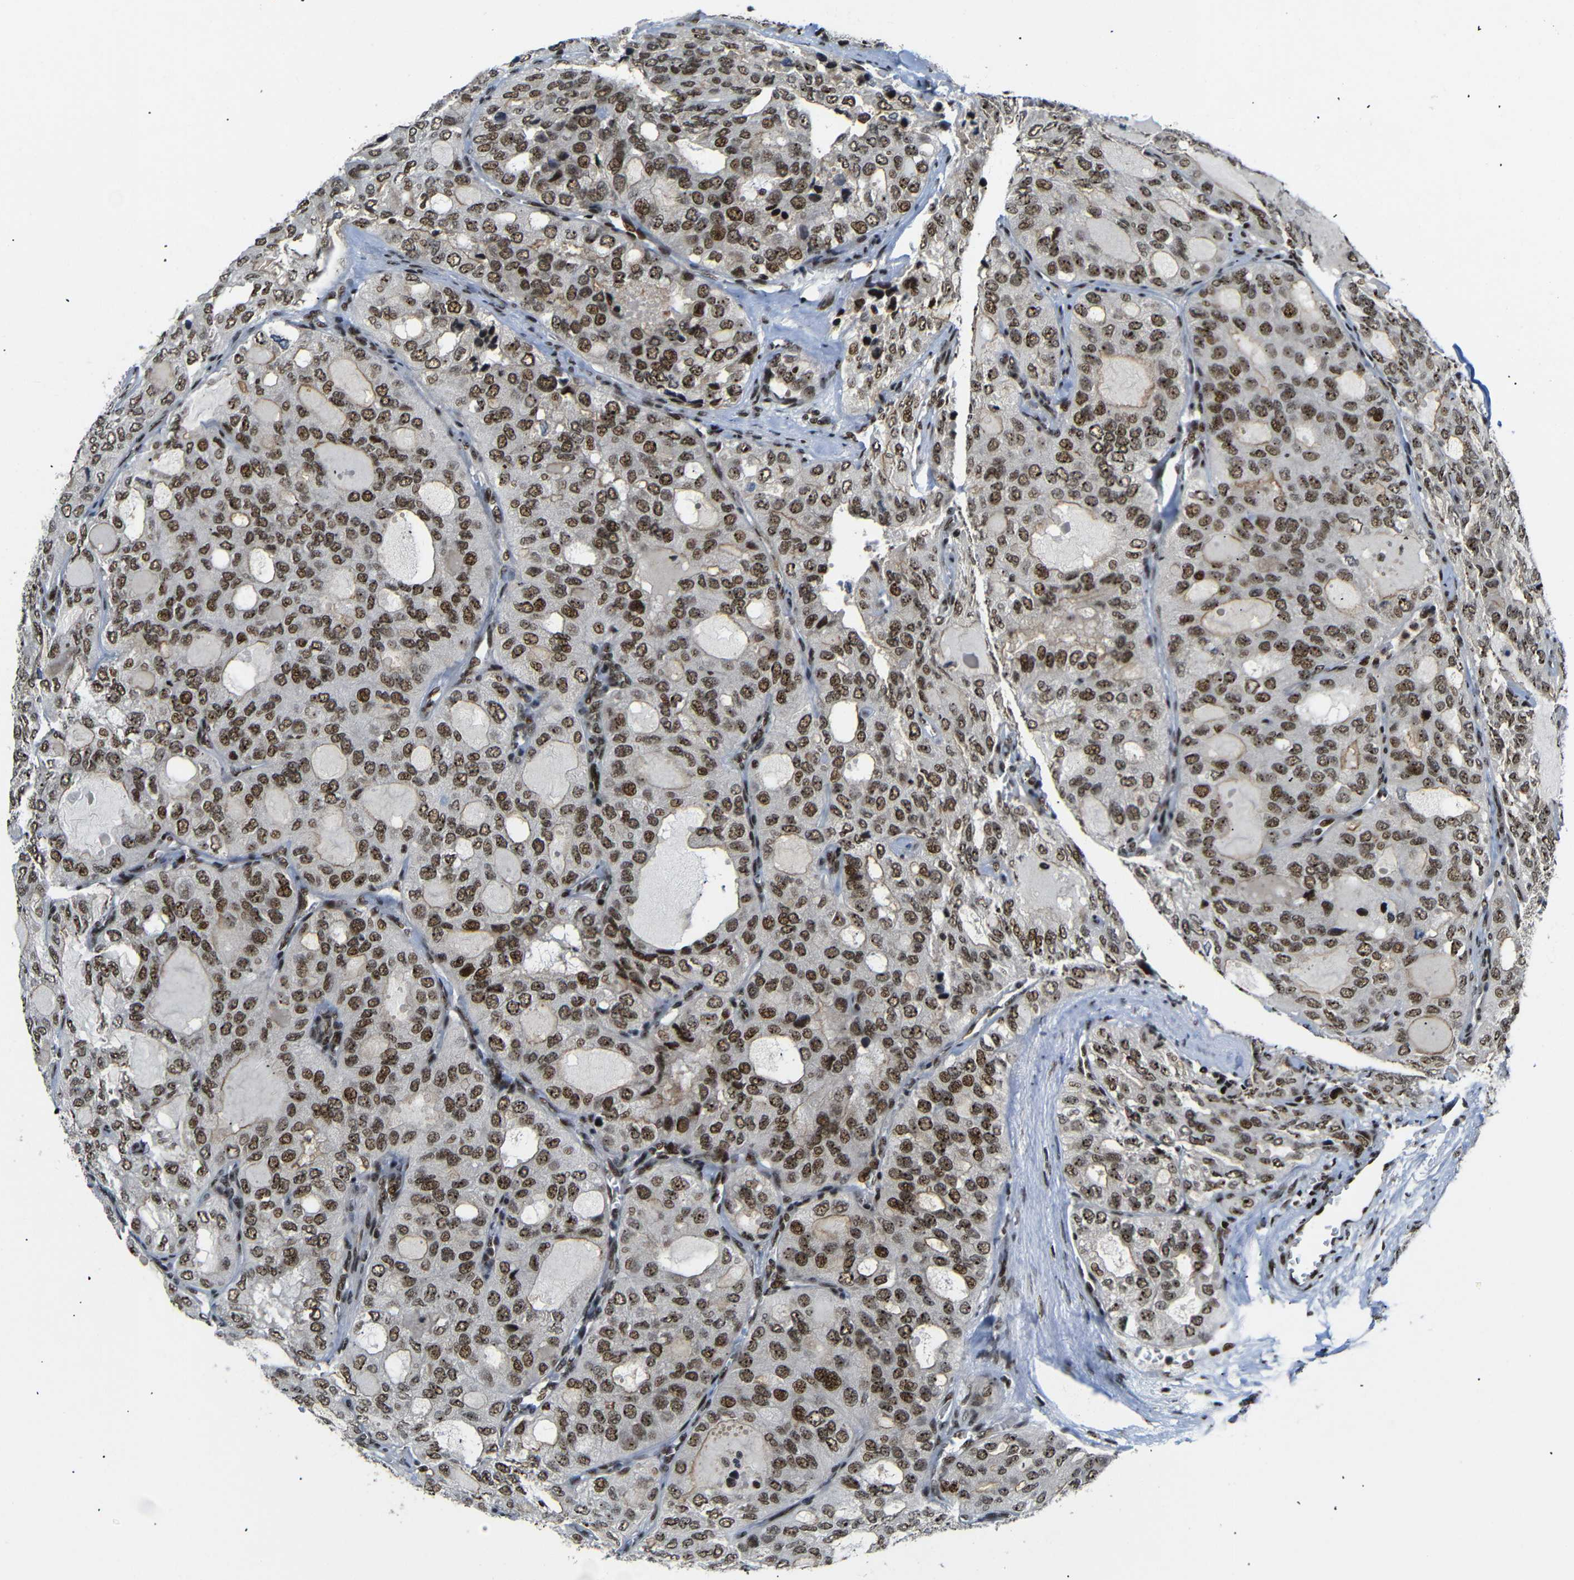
{"staining": {"intensity": "strong", "quantity": ">75%", "location": "nuclear"}, "tissue": "thyroid cancer", "cell_type": "Tumor cells", "image_type": "cancer", "snomed": [{"axis": "morphology", "description": "Follicular adenoma carcinoma, NOS"}, {"axis": "topography", "description": "Thyroid gland"}], "caption": "Immunohistochemistry (IHC) histopathology image of follicular adenoma carcinoma (thyroid) stained for a protein (brown), which reveals high levels of strong nuclear staining in approximately >75% of tumor cells.", "gene": "SETDB2", "patient": {"sex": "male", "age": 75}}